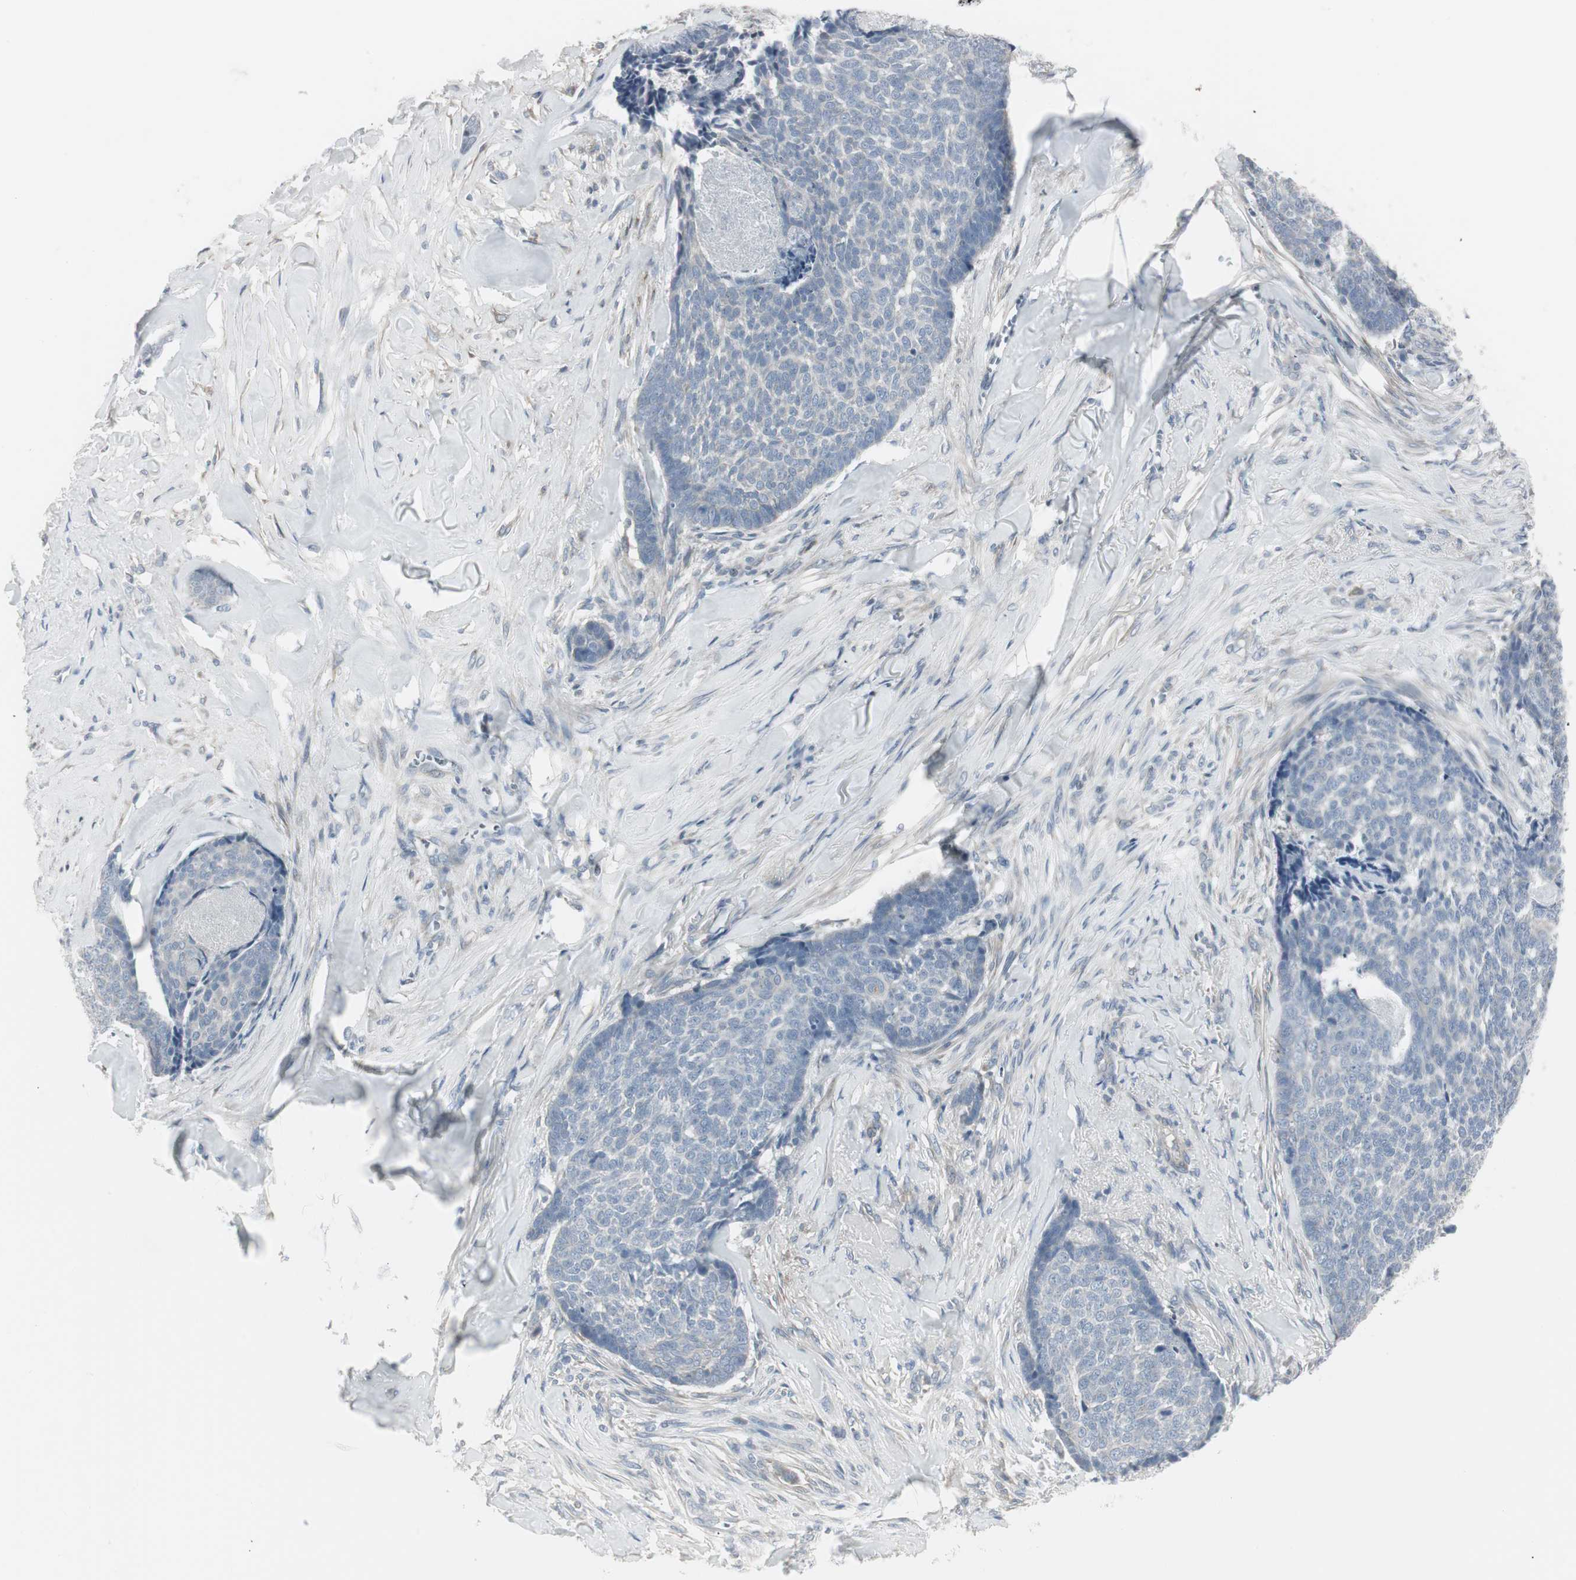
{"staining": {"intensity": "negative", "quantity": "none", "location": "none"}, "tissue": "skin cancer", "cell_type": "Tumor cells", "image_type": "cancer", "snomed": [{"axis": "morphology", "description": "Basal cell carcinoma"}, {"axis": "topography", "description": "Skin"}], "caption": "Skin cancer (basal cell carcinoma) stained for a protein using immunohistochemistry demonstrates no positivity tumor cells.", "gene": "DMPK", "patient": {"sex": "male", "age": 84}}